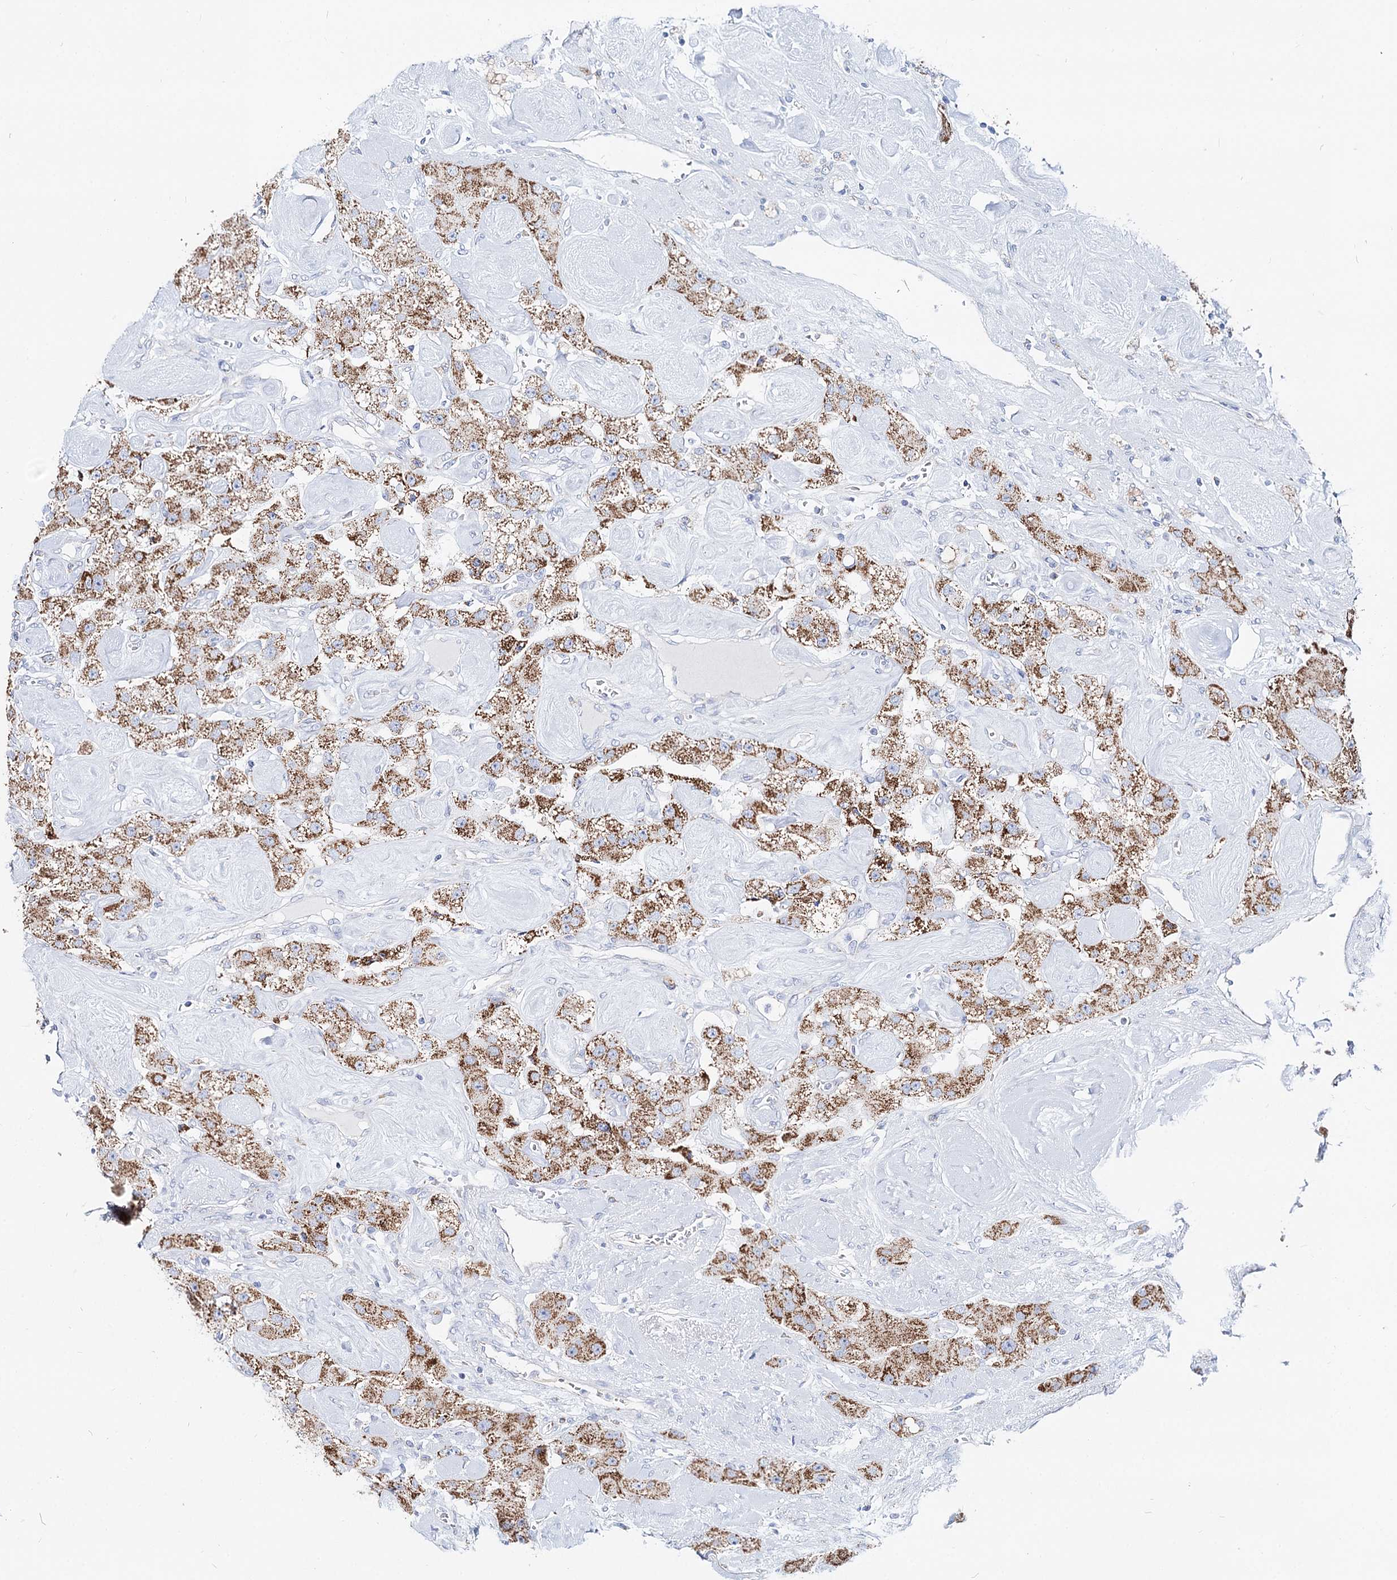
{"staining": {"intensity": "moderate", "quantity": ">75%", "location": "cytoplasmic/membranous"}, "tissue": "carcinoid", "cell_type": "Tumor cells", "image_type": "cancer", "snomed": [{"axis": "morphology", "description": "Carcinoid, malignant, NOS"}, {"axis": "topography", "description": "Pancreas"}], "caption": "Carcinoid tissue reveals moderate cytoplasmic/membranous positivity in approximately >75% of tumor cells, visualized by immunohistochemistry. (DAB (3,3'-diaminobenzidine) IHC with brightfield microscopy, high magnification).", "gene": "MCCC2", "patient": {"sex": "male", "age": 41}}